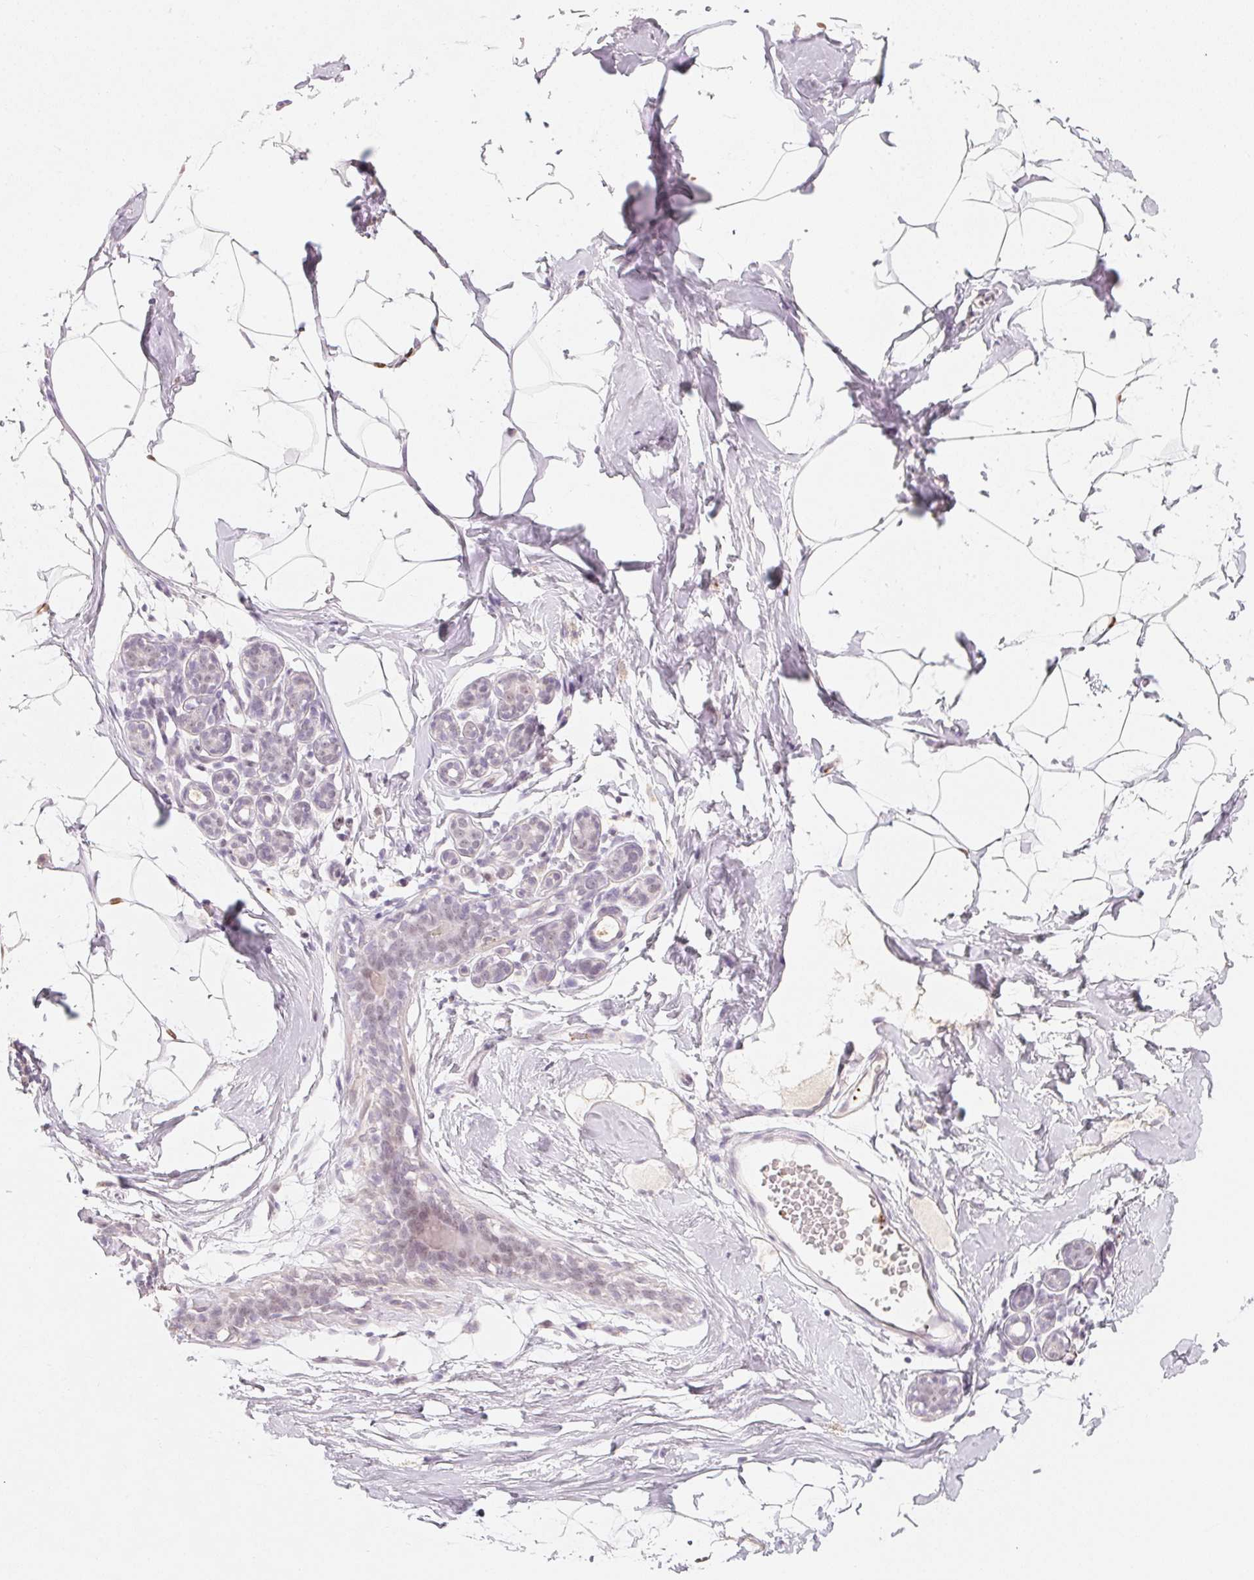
{"staining": {"intensity": "weak", "quantity": "<25%", "location": "nuclear"}, "tissue": "breast", "cell_type": "Adipocytes", "image_type": "normal", "snomed": [{"axis": "morphology", "description": "Normal tissue, NOS"}, {"axis": "topography", "description": "Breast"}], "caption": "Adipocytes show no significant protein staining in benign breast. Nuclei are stained in blue.", "gene": "ARHGAP22", "patient": {"sex": "female", "age": 32}}